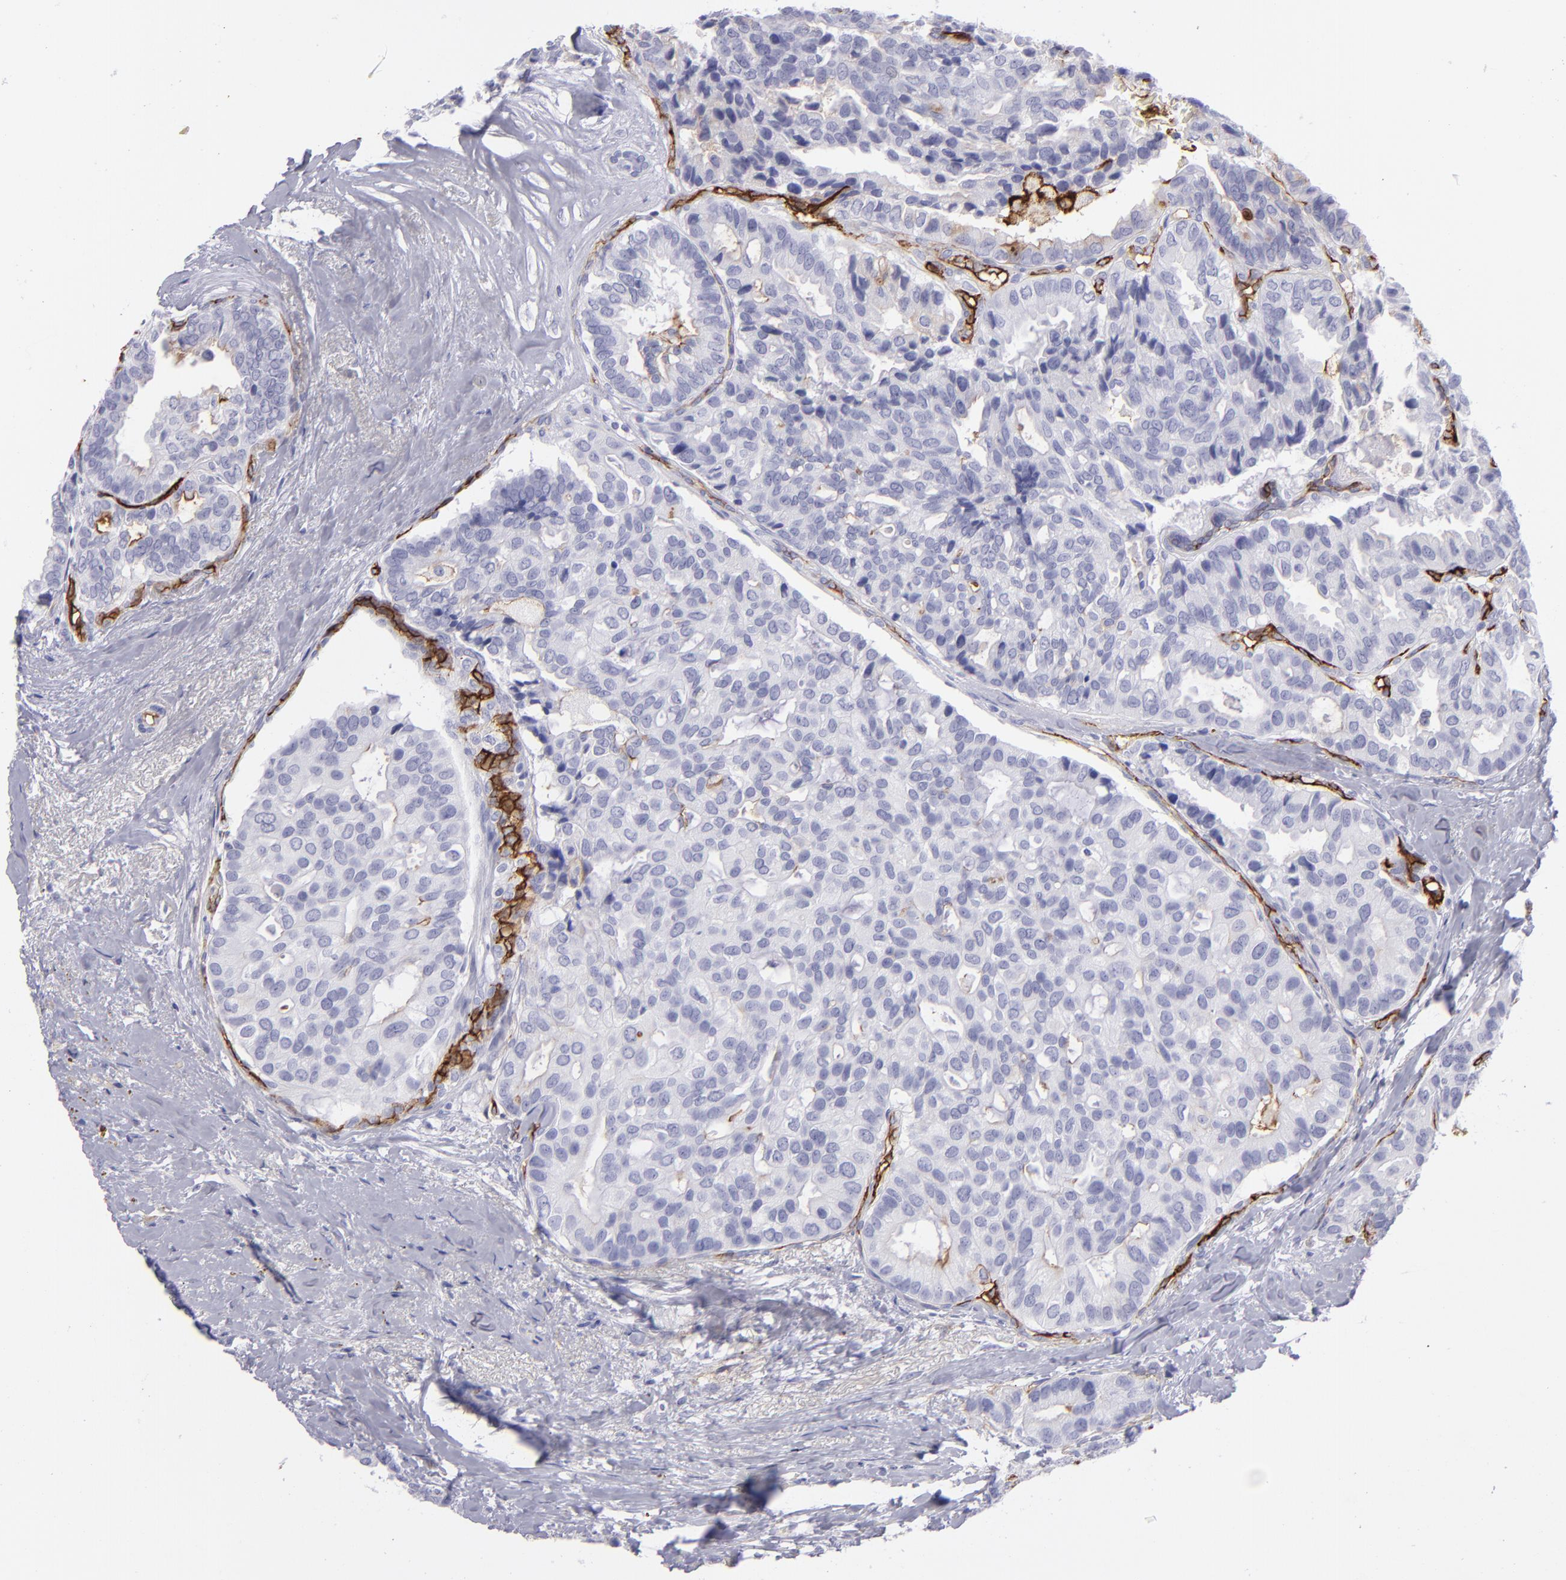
{"staining": {"intensity": "moderate", "quantity": "<25%", "location": "cytoplasmic/membranous"}, "tissue": "breast cancer", "cell_type": "Tumor cells", "image_type": "cancer", "snomed": [{"axis": "morphology", "description": "Duct carcinoma"}, {"axis": "topography", "description": "Breast"}], "caption": "Breast cancer stained for a protein displays moderate cytoplasmic/membranous positivity in tumor cells.", "gene": "ACE", "patient": {"sex": "female", "age": 69}}